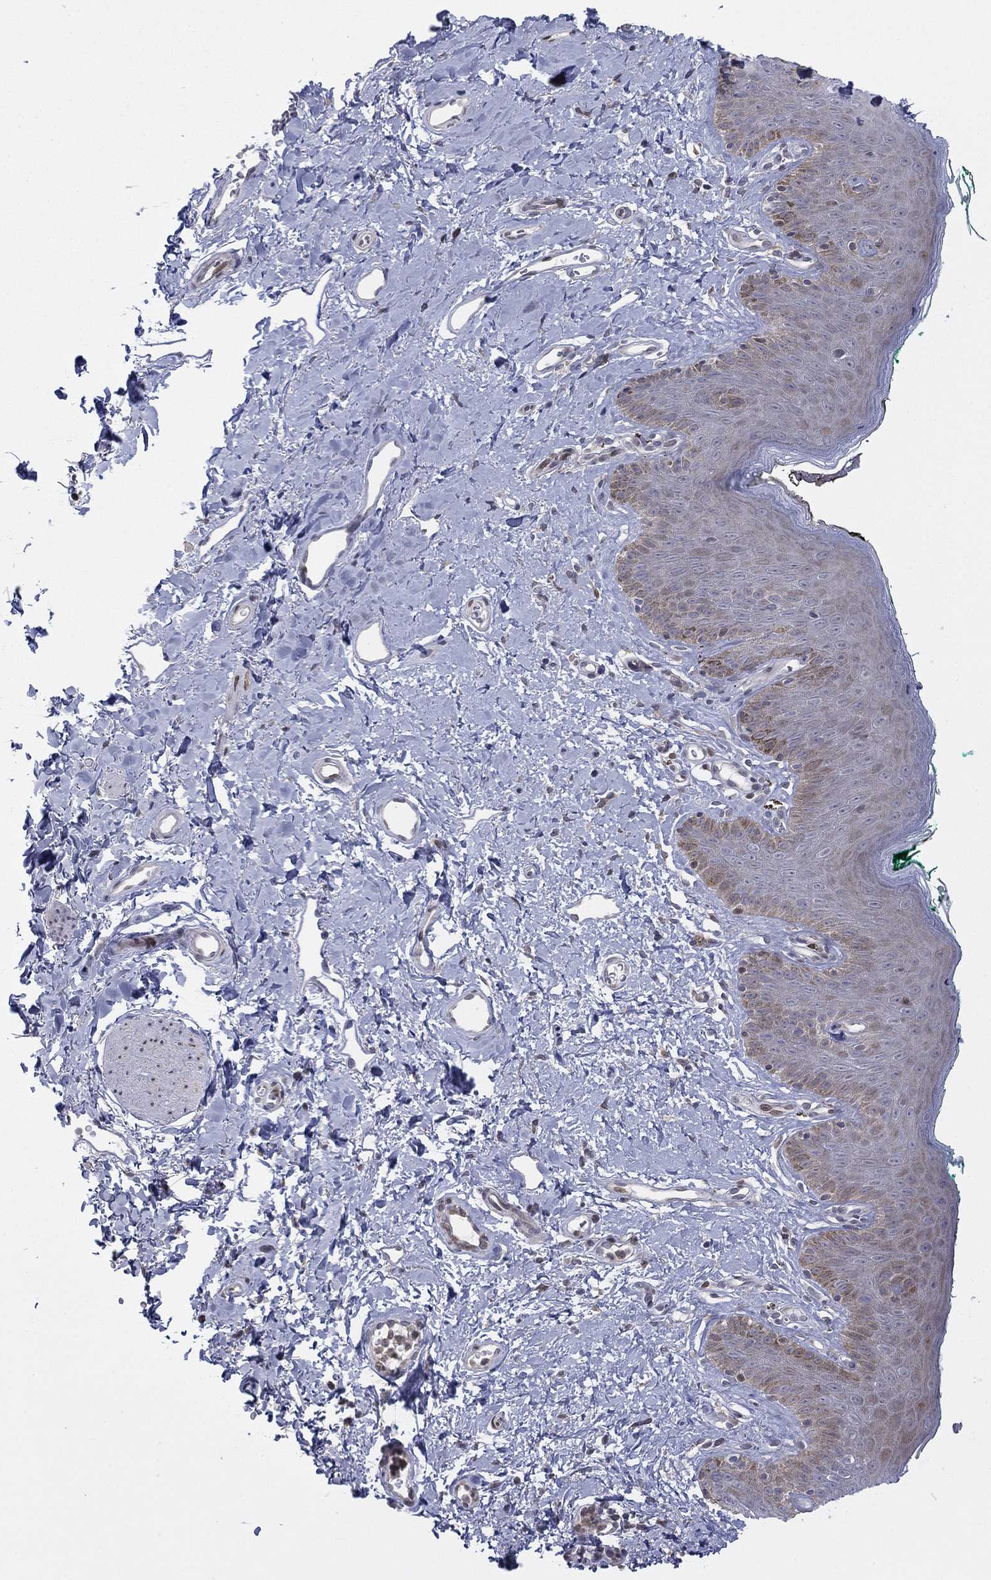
{"staining": {"intensity": "weak", "quantity": "25%-75%", "location": "cytoplasmic/membranous"}, "tissue": "skin", "cell_type": "Epidermal cells", "image_type": "normal", "snomed": [{"axis": "morphology", "description": "Normal tissue, NOS"}, {"axis": "topography", "description": "Vulva"}], "caption": "High-magnification brightfield microscopy of normal skin stained with DAB (brown) and counterstained with hematoxylin (blue). epidermal cells exhibit weak cytoplasmic/membranous positivity is present in approximately25%-75% of cells.", "gene": "TTC21B", "patient": {"sex": "female", "age": 66}}